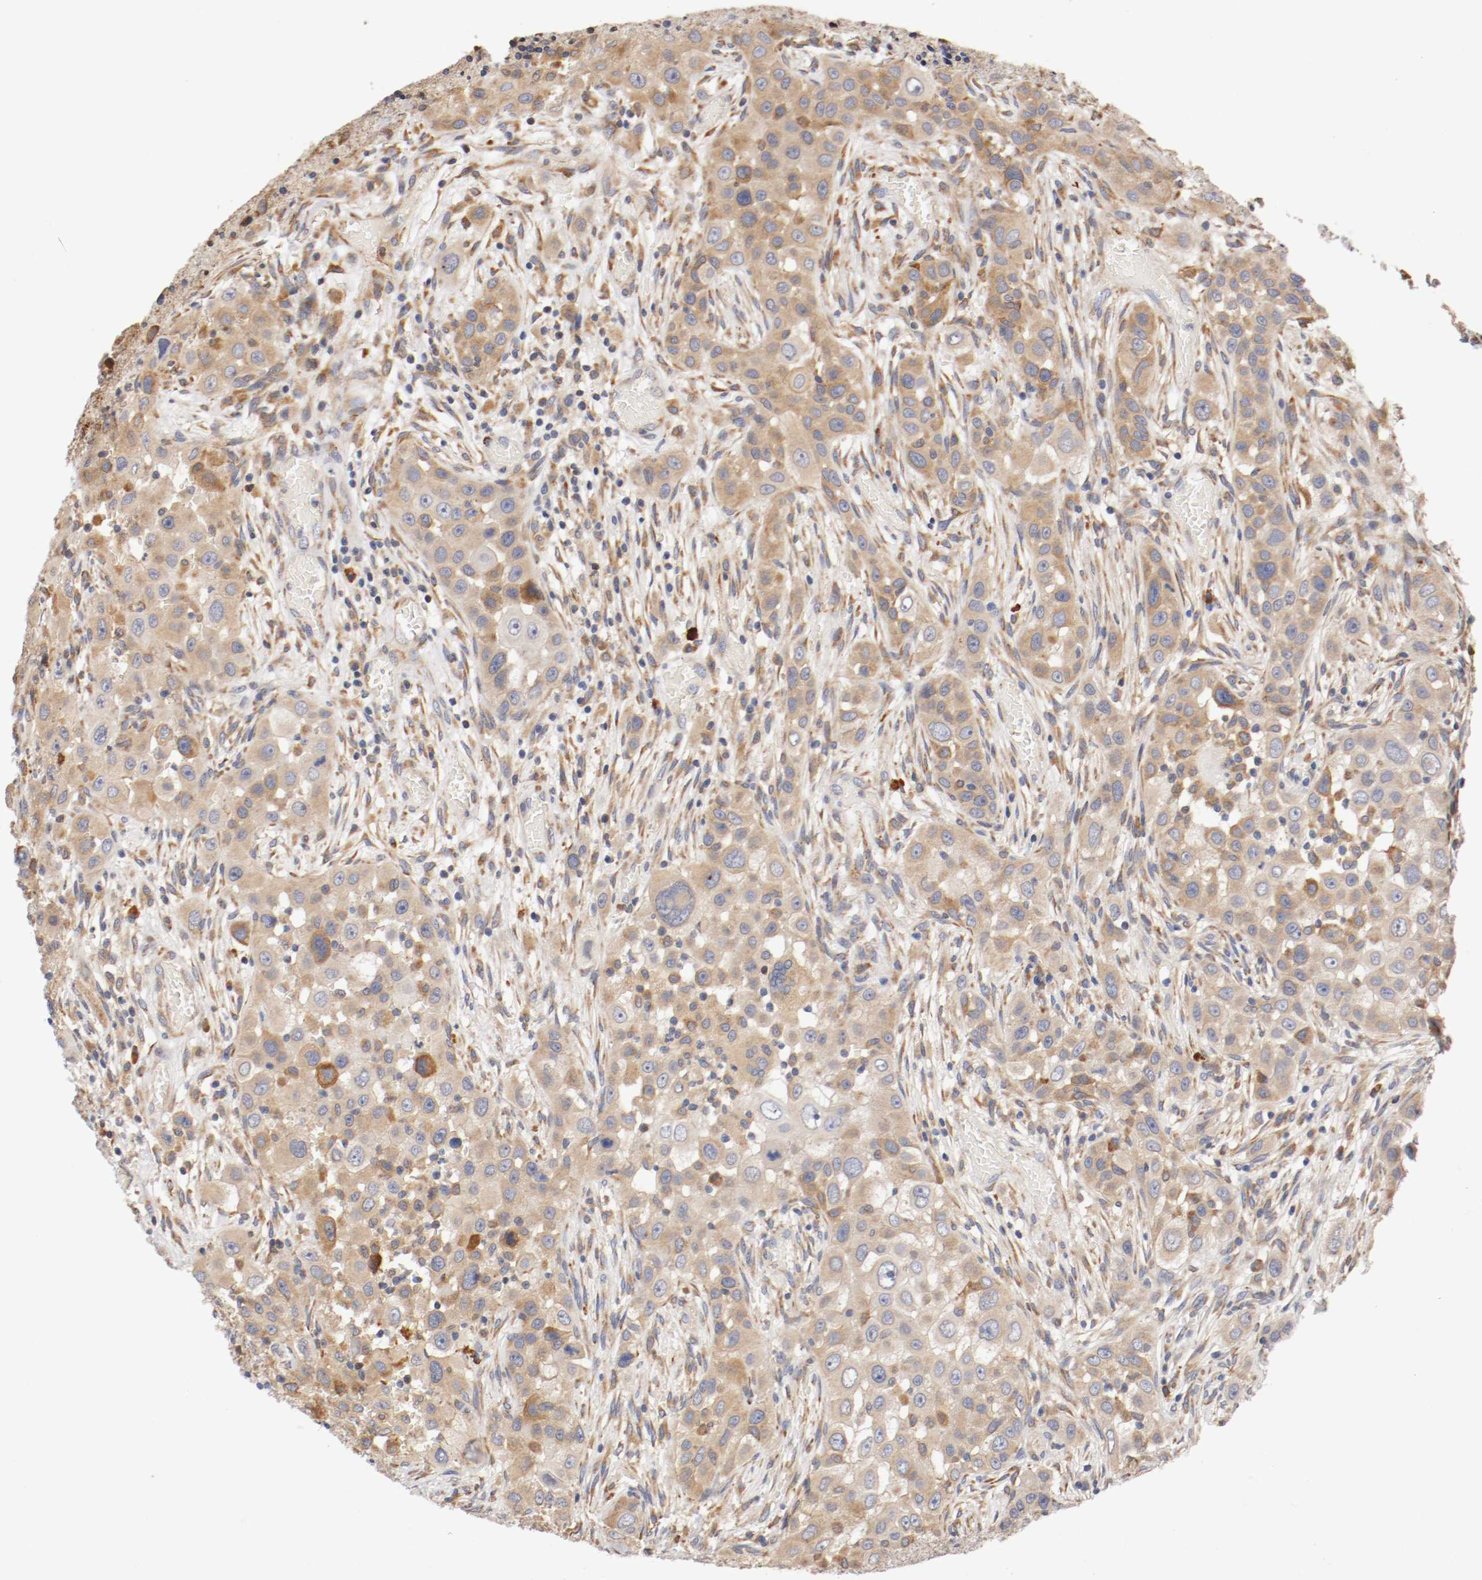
{"staining": {"intensity": "moderate", "quantity": ">75%", "location": "cytoplasmic/membranous"}, "tissue": "head and neck cancer", "cell_type": "Tumor cells", "image_type": "cancer", "snomed": [{"axis": "morphology", "description": "Carcinoma, NOS"}, {"axis": "topography", "description": "Head-Neck"}], "caption": "Head and neck cancer (carcinoma) stained with a brown dye demonstrates moderate cytoplasmic/membranous positive expression in about >75% of tumor cells.", "gene": "TNFSF13", "patient": {"sex": "male", "age": 87}}